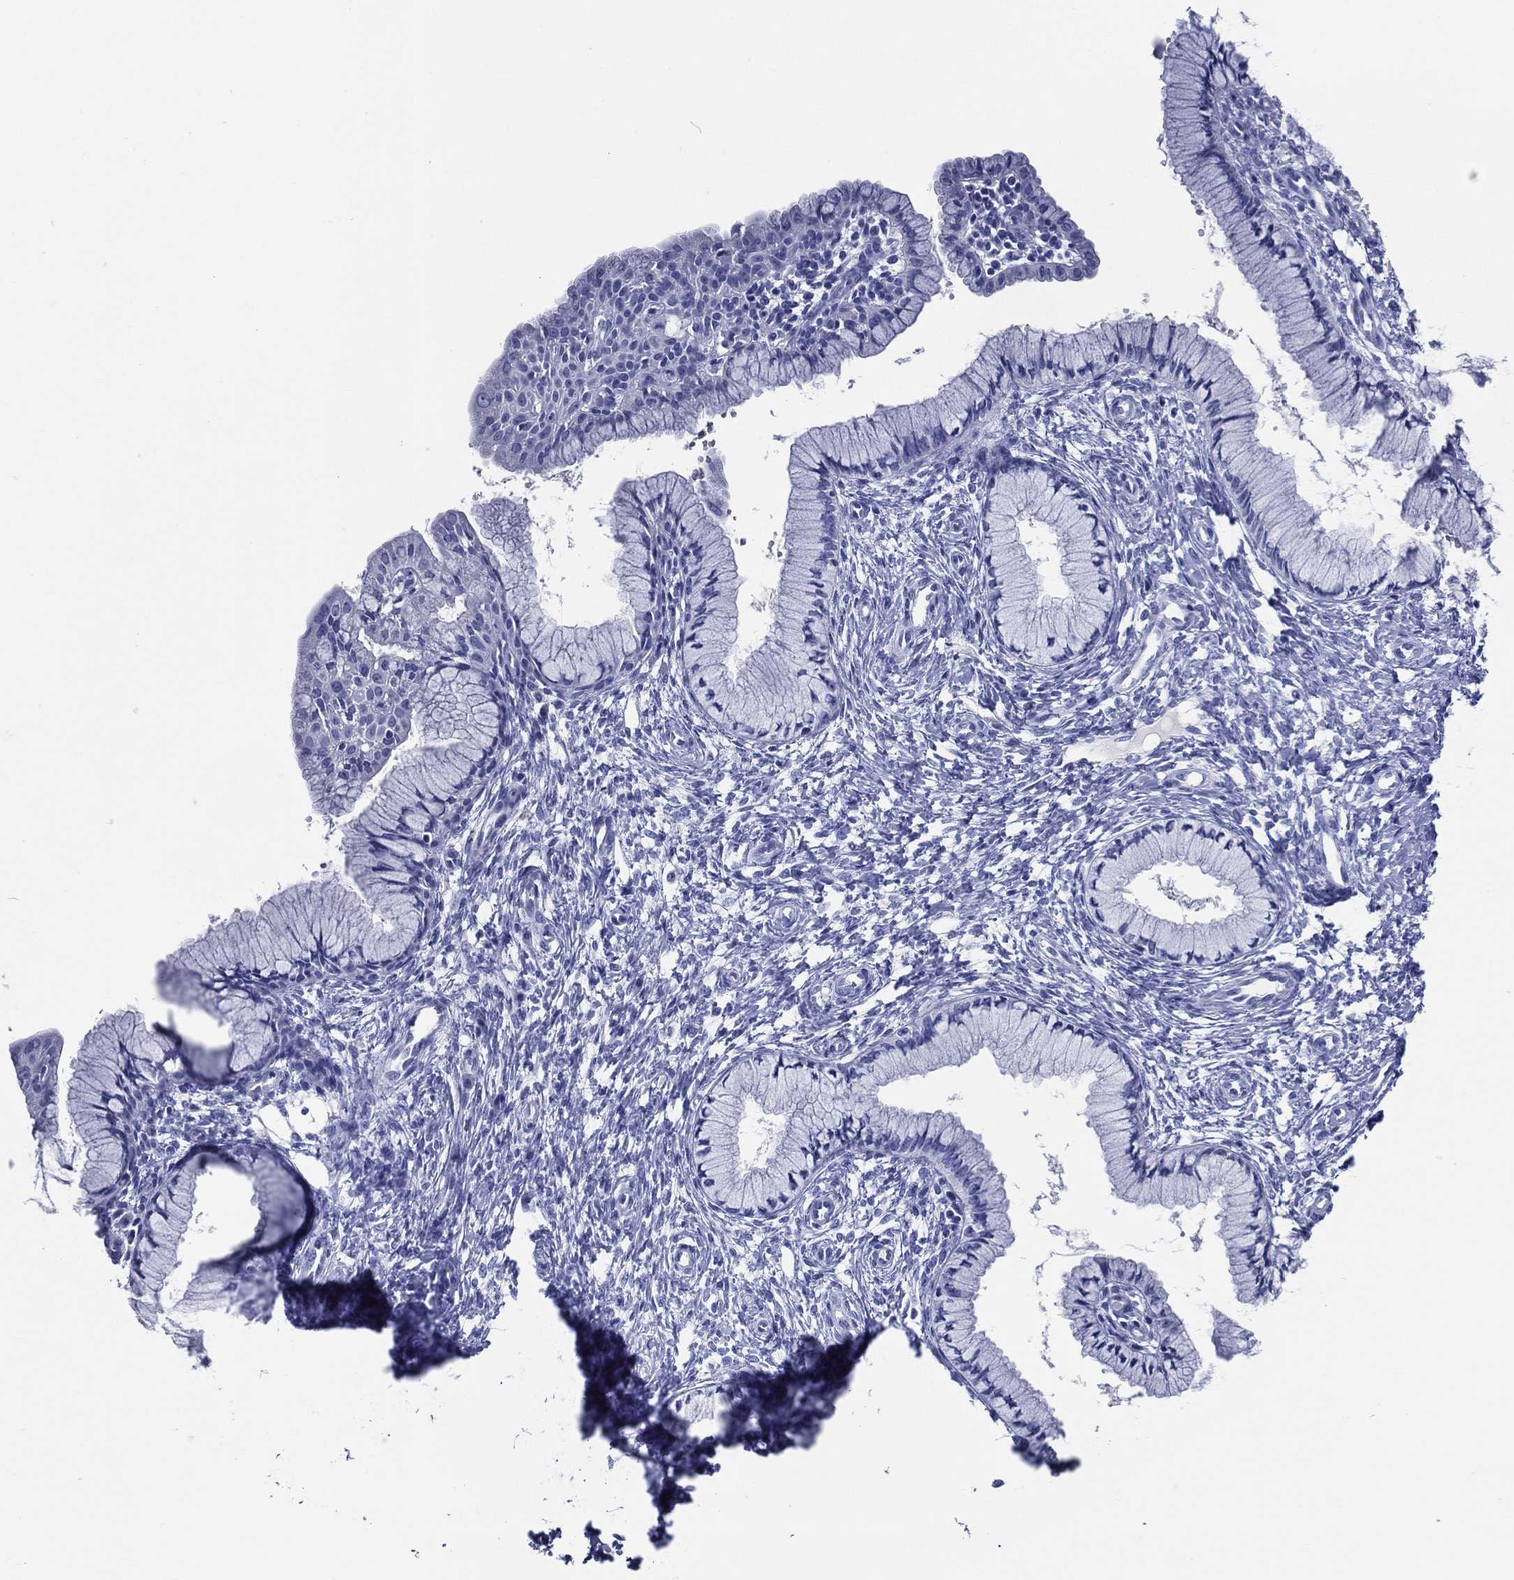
{"staining": {"intensity": "negative", "quantity": "none", "location": "none"}, "tissue": "cervix", "cell_type": "Glandular cells", "image_type": "normal", "snomed": [{"axis": "morphology", "description": "Normal tissue, NOS"}, {"axis": "topography", "description": "Cervix"}], "caption": "IHC micrograph of unremarkable cervix stained for a protein (brown), which displays no expression in glandular cells. (DAB immunohistochemistry, high magnification).", "gene": "ACE2", "patient": {"sex": "female", "age": 37}}